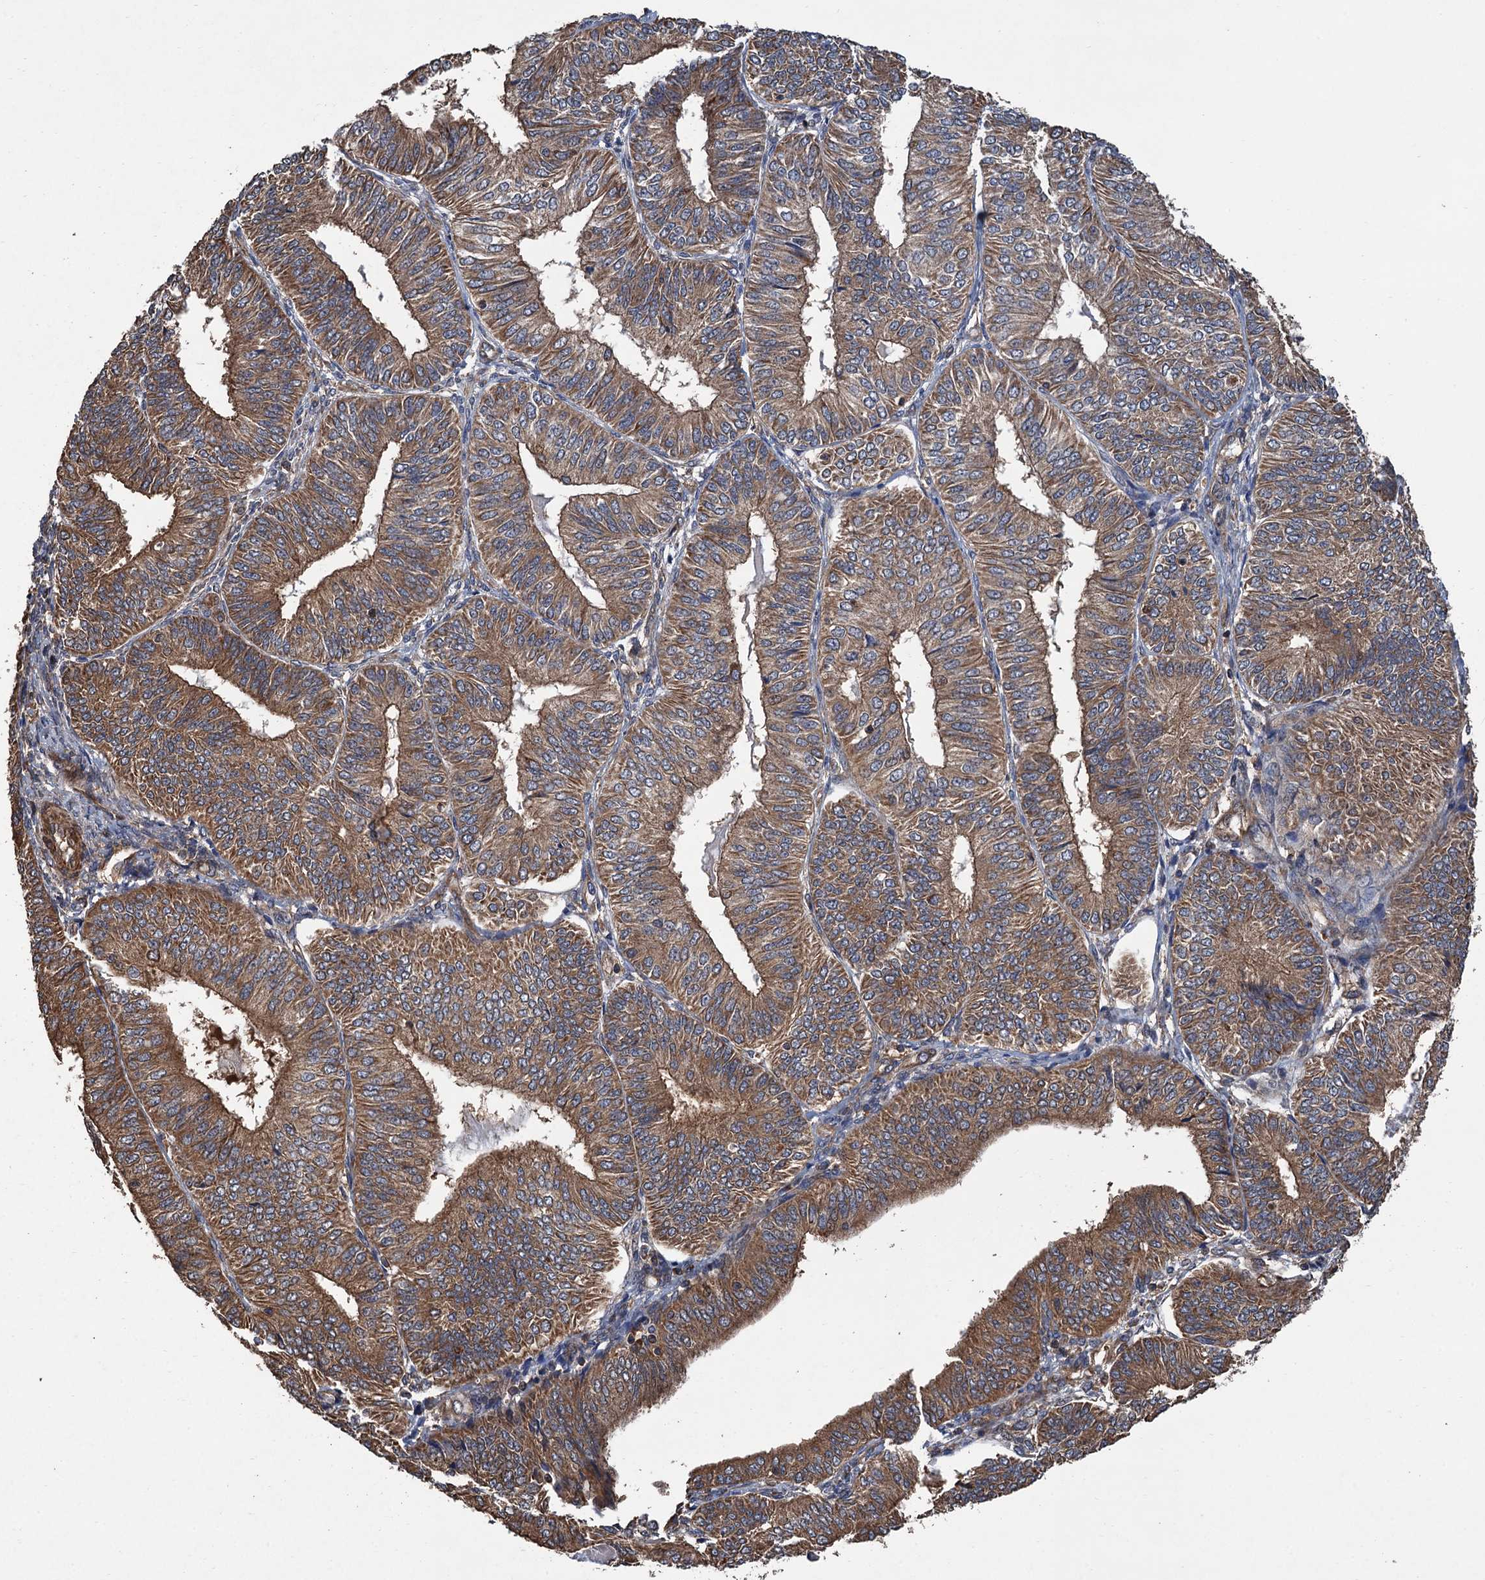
{"staining": {"intensity": "moderate", "quantity": ">75%", "location": "cytoplasmic/membranous"}, "tissue": "endometrial cancer", "cell_type": "Tumor cells", "image_type": "cancer", "snomed": [{"axis": "morphology", "description": "Adenocarcinoma, NOS"}, {"axis": "topography", "description": "Endometrium"}], "caption": "The micrograph displays staining of endometrial cancer (adenocarcinoma), revealing moderate cytoplasmic/membranous protein expression (brown color) within tumor cells.", "gene": "PPP4R1", "patient": {"sex": "female", "age": 58}}